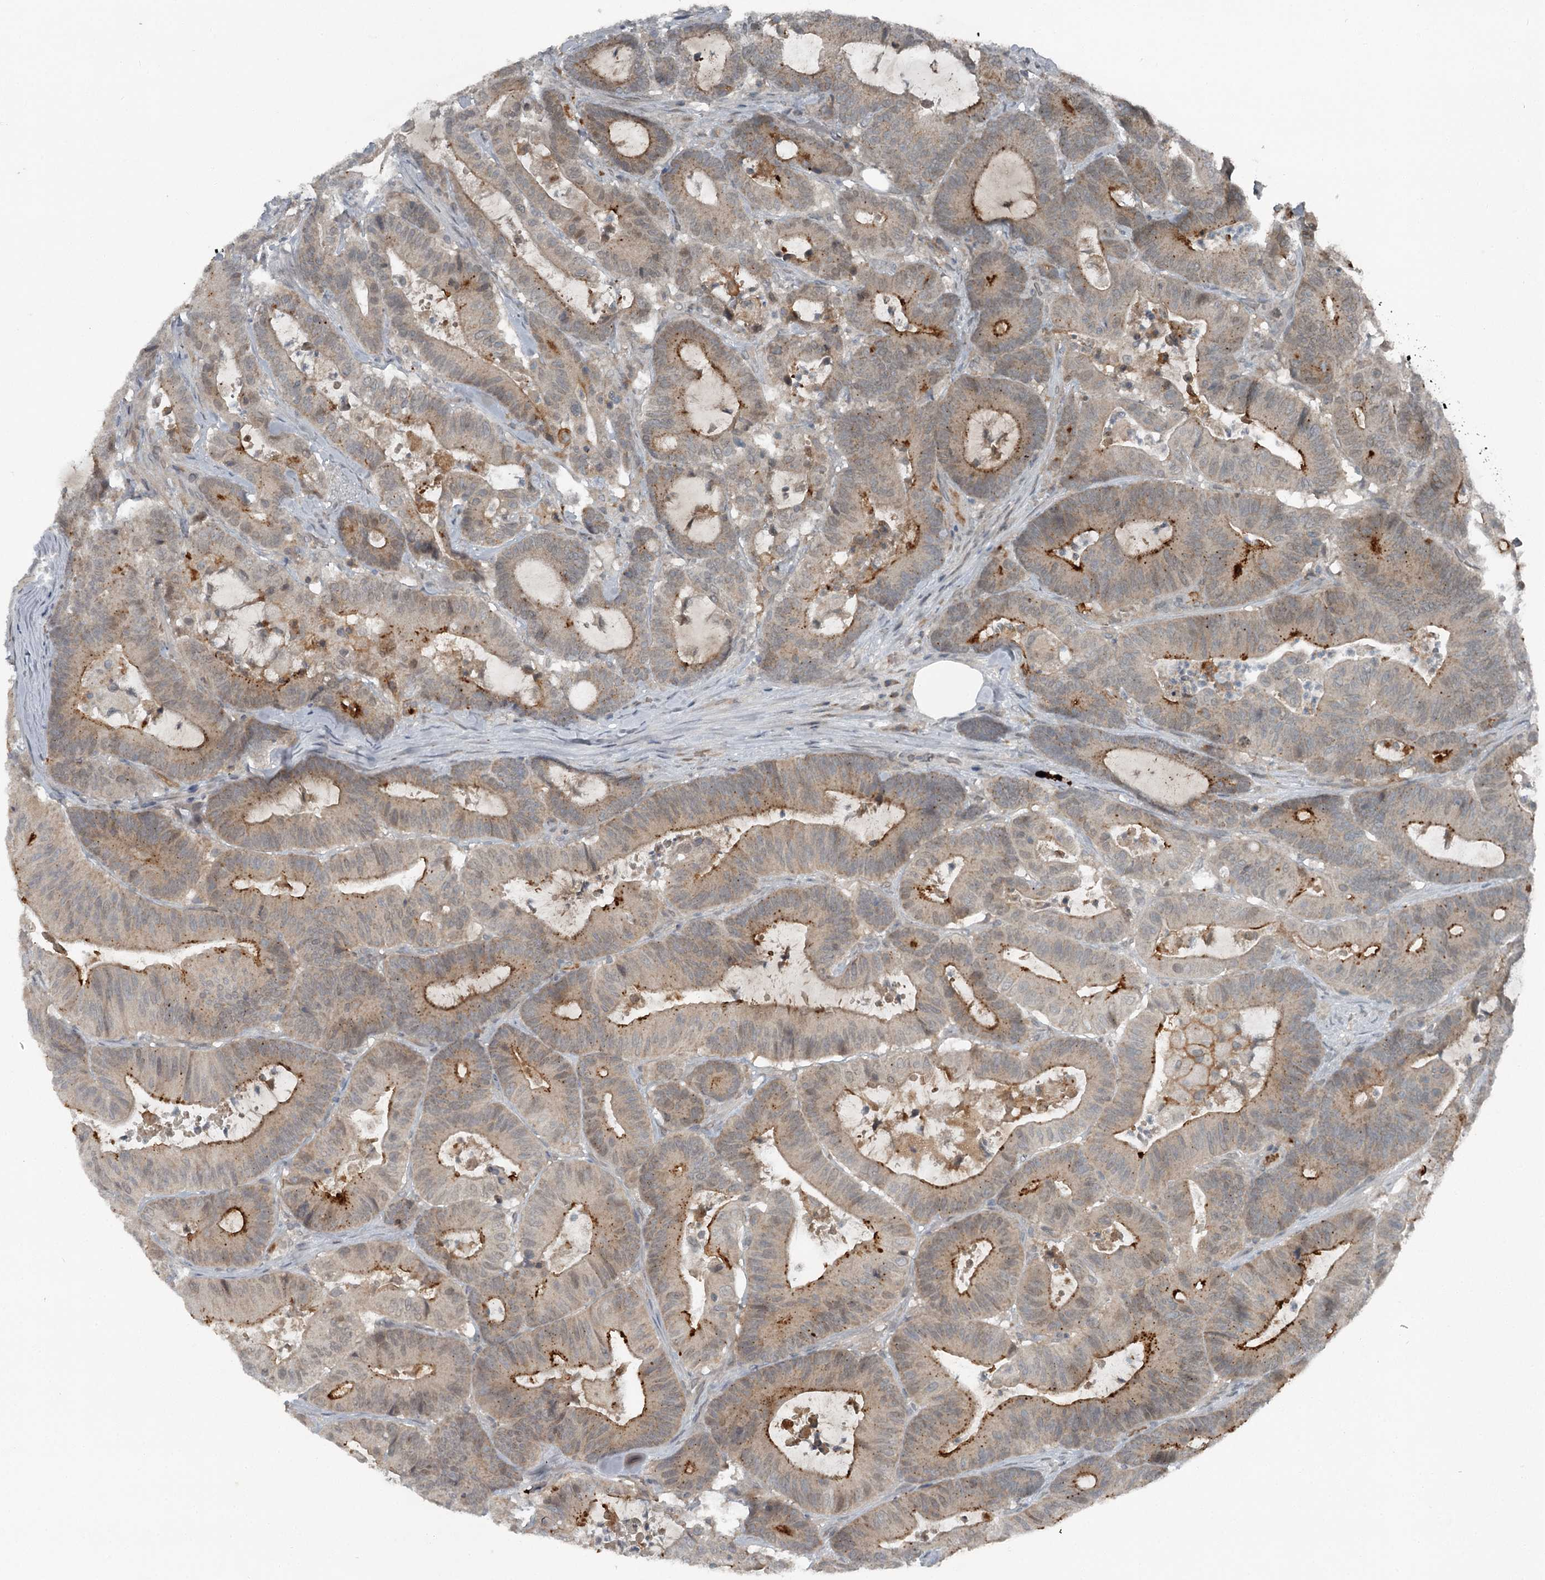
{"staining": {"intensity": "moderate", "quantity": "<25%", "location": "cytoplasmic/membranous"}, "tissue": "colorectal cancer", "cell_type": "Tumor cells", "image_type": "cancer", "snomed": [{"axis": "morphology", "description": "Adenocarcinoma, NOS"}, {"axis": "topography", "description": "Colon"}], "caption": "A brown stain highlights moderate cytoplasmic/membranous positivity of a protein in human adenocarcinoma (colorectal) tumor cells.", "gene": "SLC39A8", "patient": {"sex": "female", "age": 84}}